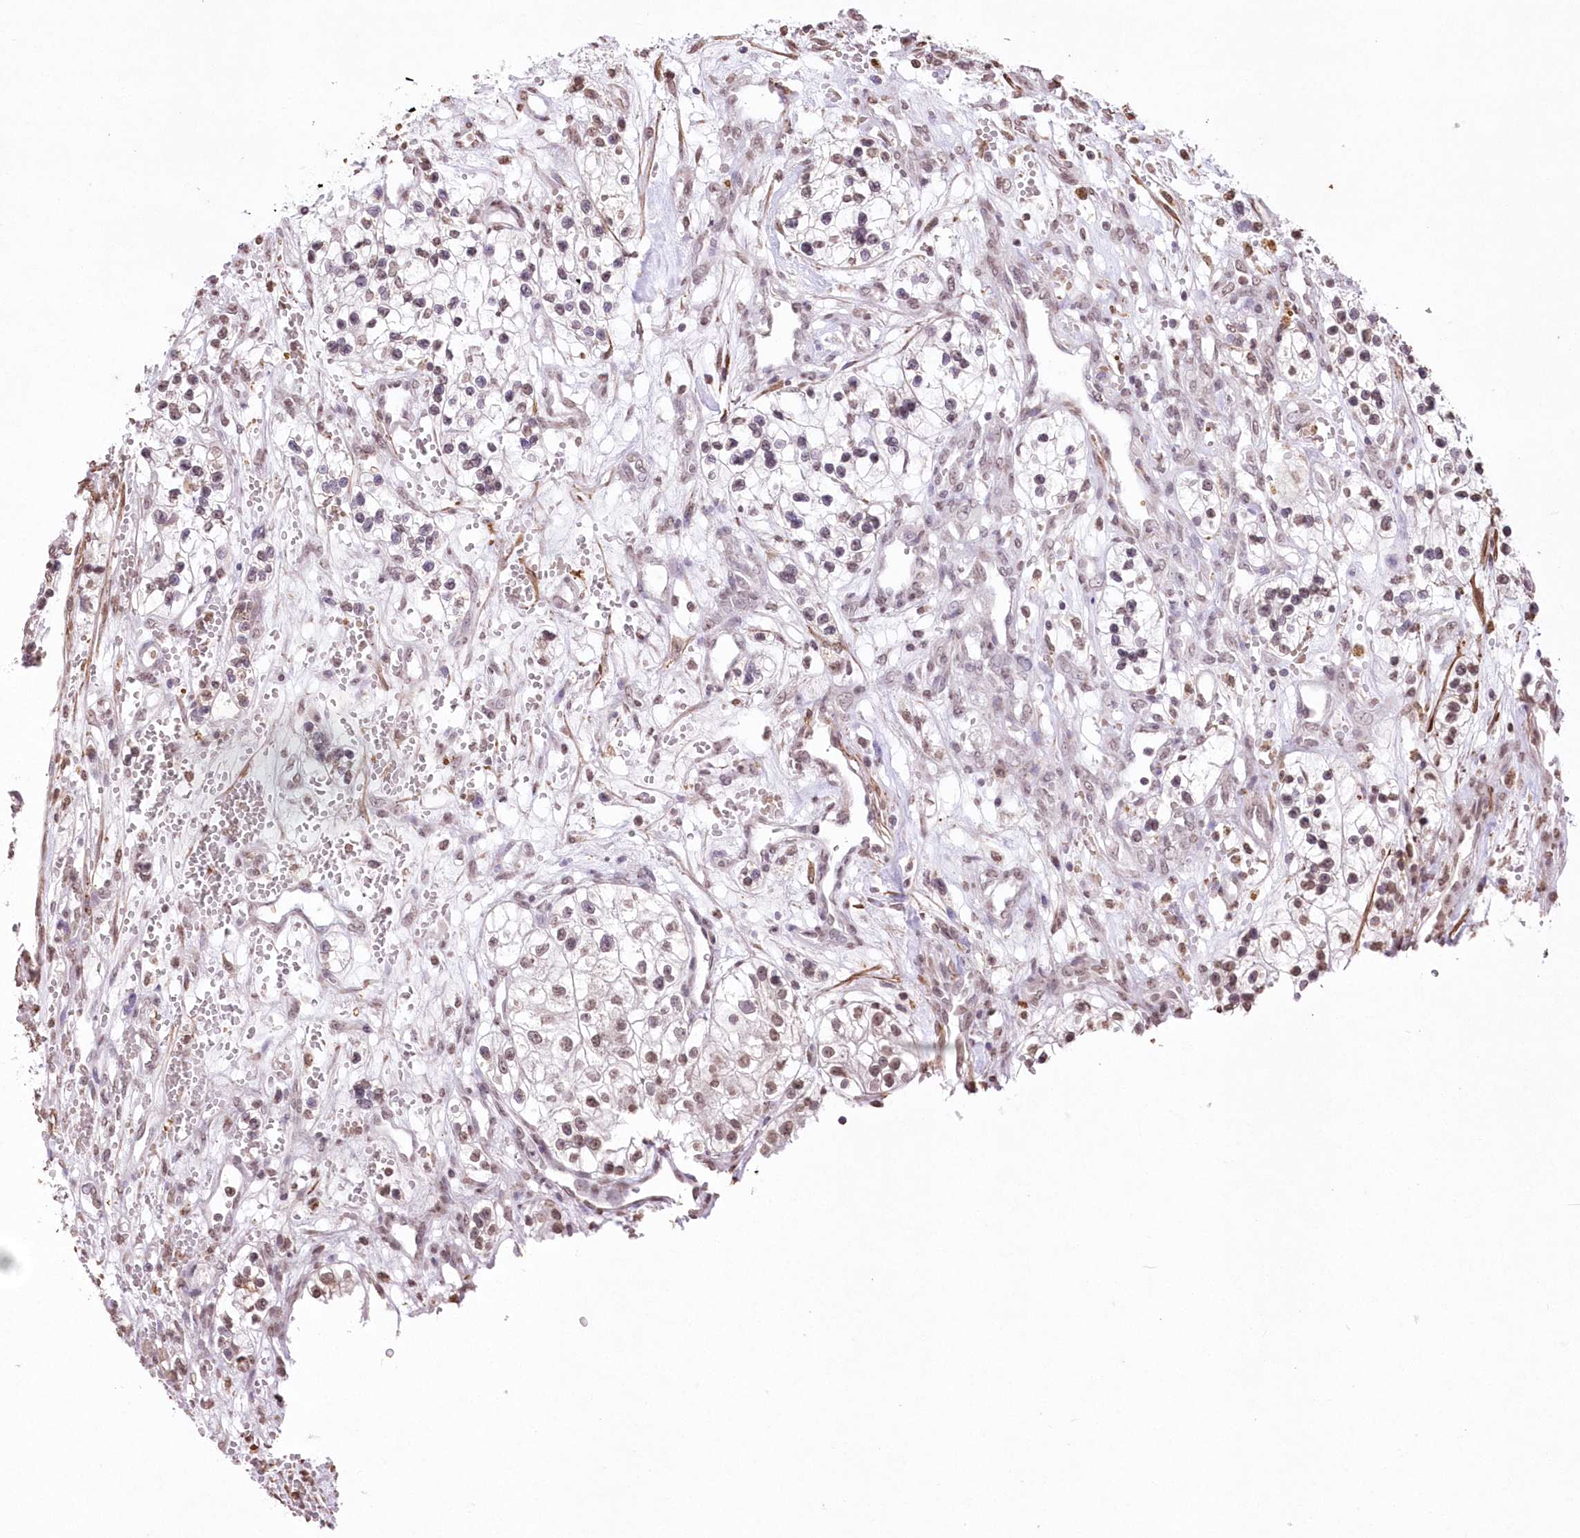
{"staining": {"intensity": "weak", "quantity": "<25%", "location": "nuclear"}, "tissue": "renal cancer", "cell_type": "Tumor cells", "image_type": "cancer", "snomed": [{"axis": "morphology", "description": "Adenocarcinoma, NOS"}, {"axis": "topography", "description": "Kidney"}], "caption": "There is no significant positivity in tumor cells of renal cancer.", "gene": "RBM27", "patient": {"sex": "female", "age": 57}}